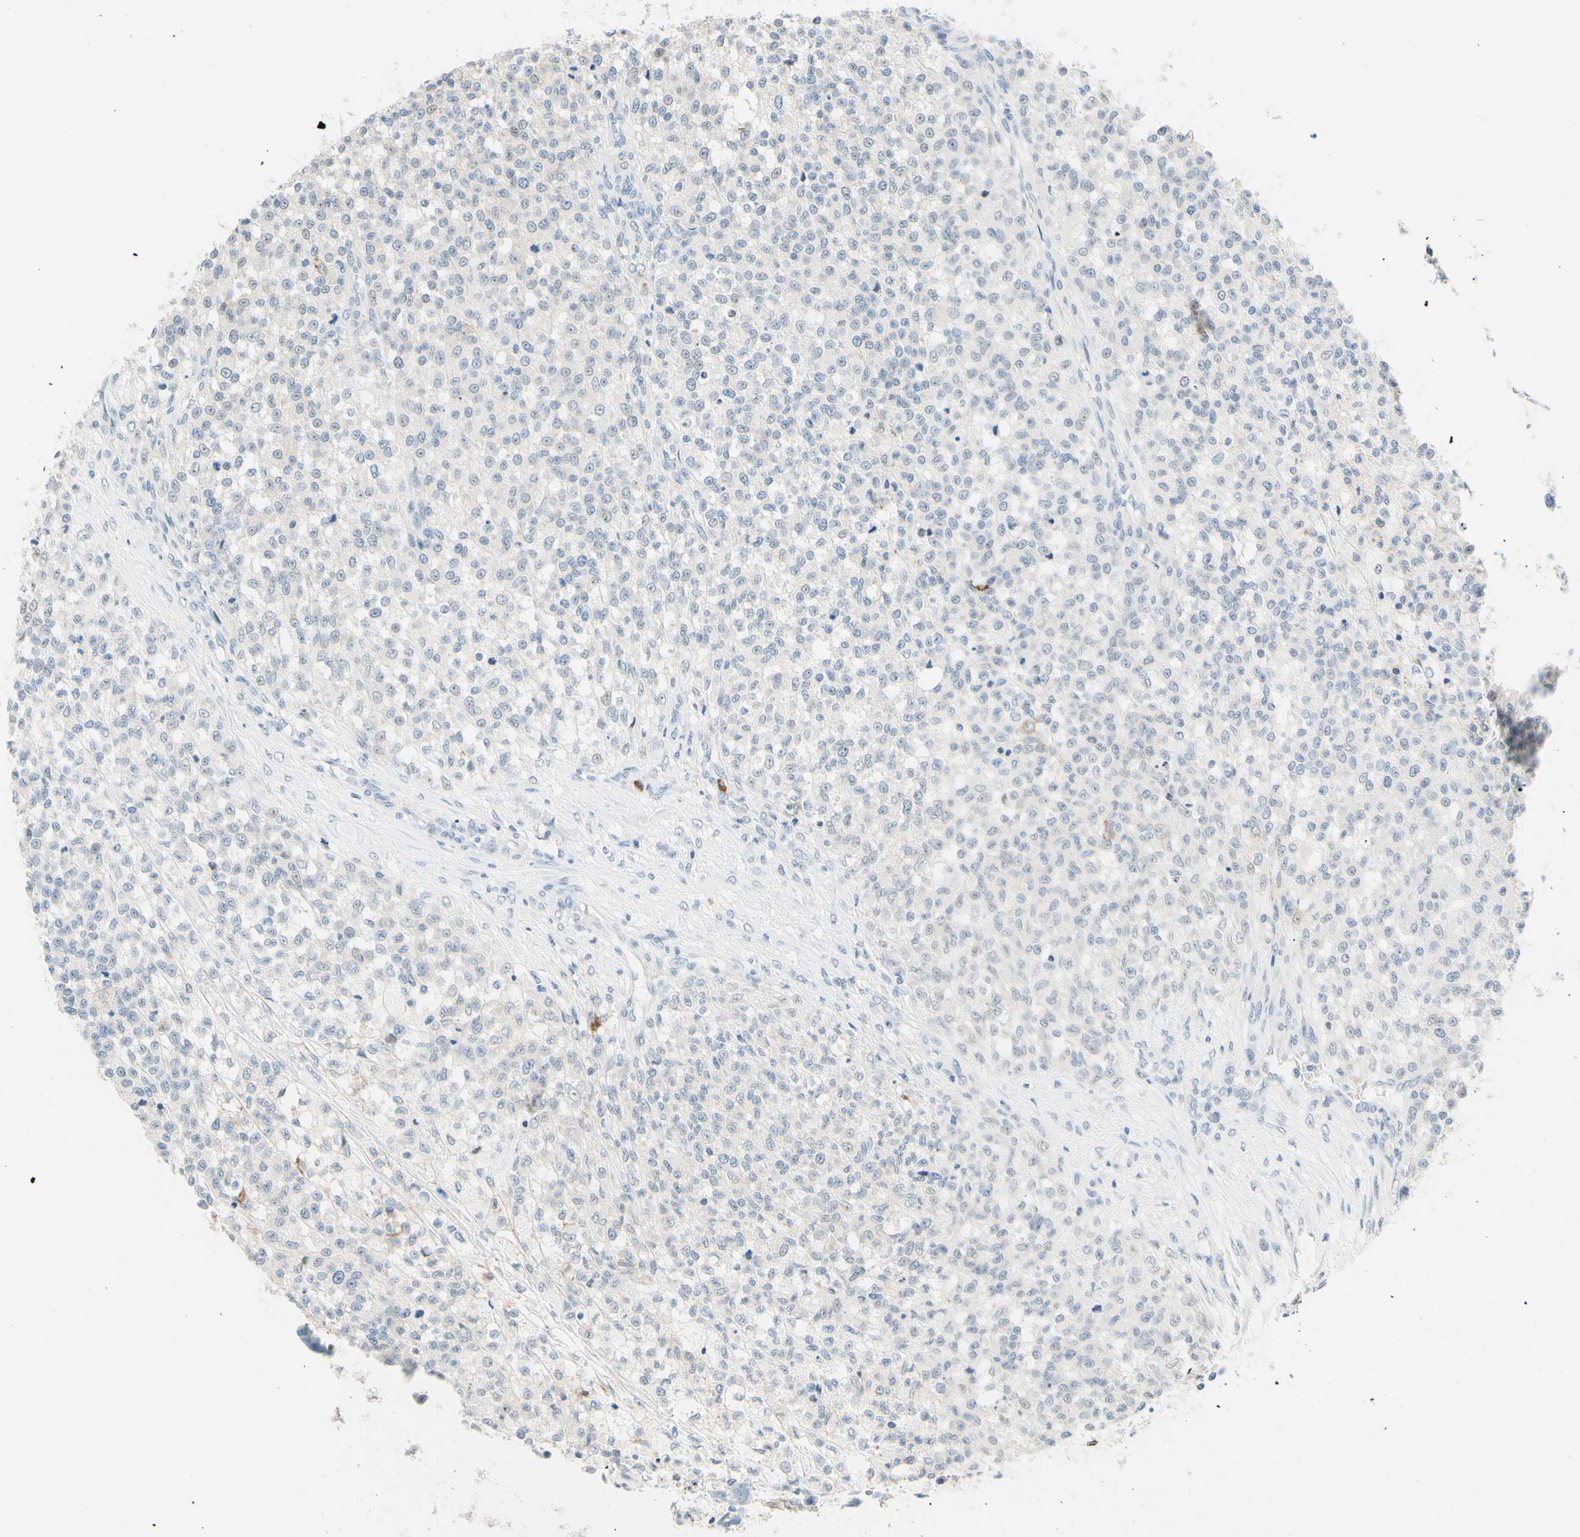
{"staining": {"intensity": "negative", "quantity": "none", "location": "none"}, "tissue": "testis cancer", "cell_type": "Tumor cells", "image_type": "cancer", "snomed": [{"axis": "morphology", "description": "Seminoma, NOS"}, {"axis": "topography", "description": "Testis"}], "caption": "The histopathology image shows no staining of tumor cells in testis seminoma.", "gene": "TREM2", "patient": {"sex": "male", "age": 59}}